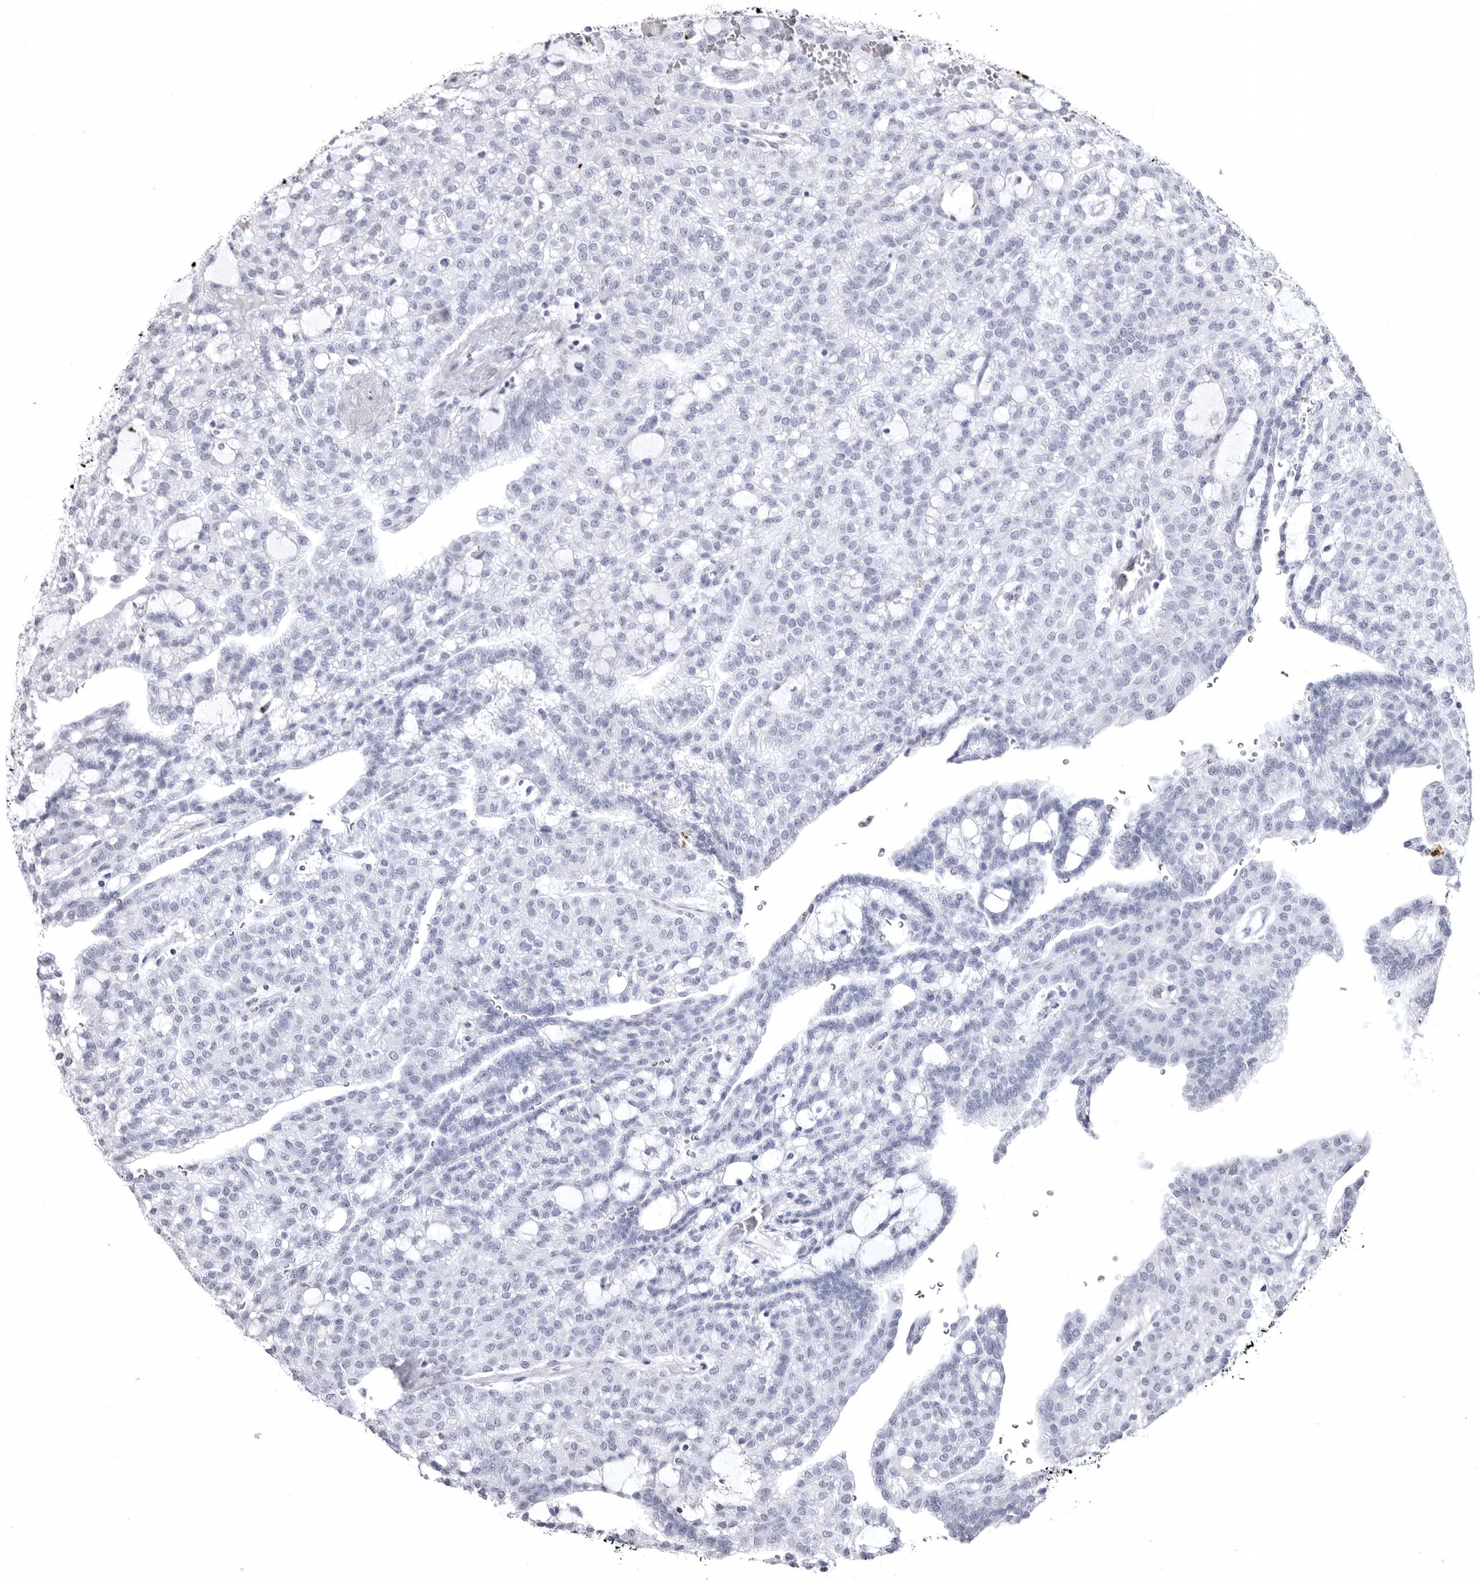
{"staining": {"intensity": "negative", "quantity": "none", "location": "none"}, "tissue": "renal cancer", "cell_type": "Tumor cells", "image_type": "cancer", "snomed": [{"axis": "morphology", "description": "Adenocarcinoma, NOS"}, {"axis": "topography", "description": "Kidney"}], "caption": "Micrograph shows no protein positivity in tumor cells of adenocarcinoma (renal) tissue.", "gene": "COL26A1", "patient": {"sex": "male", "age": 63}}